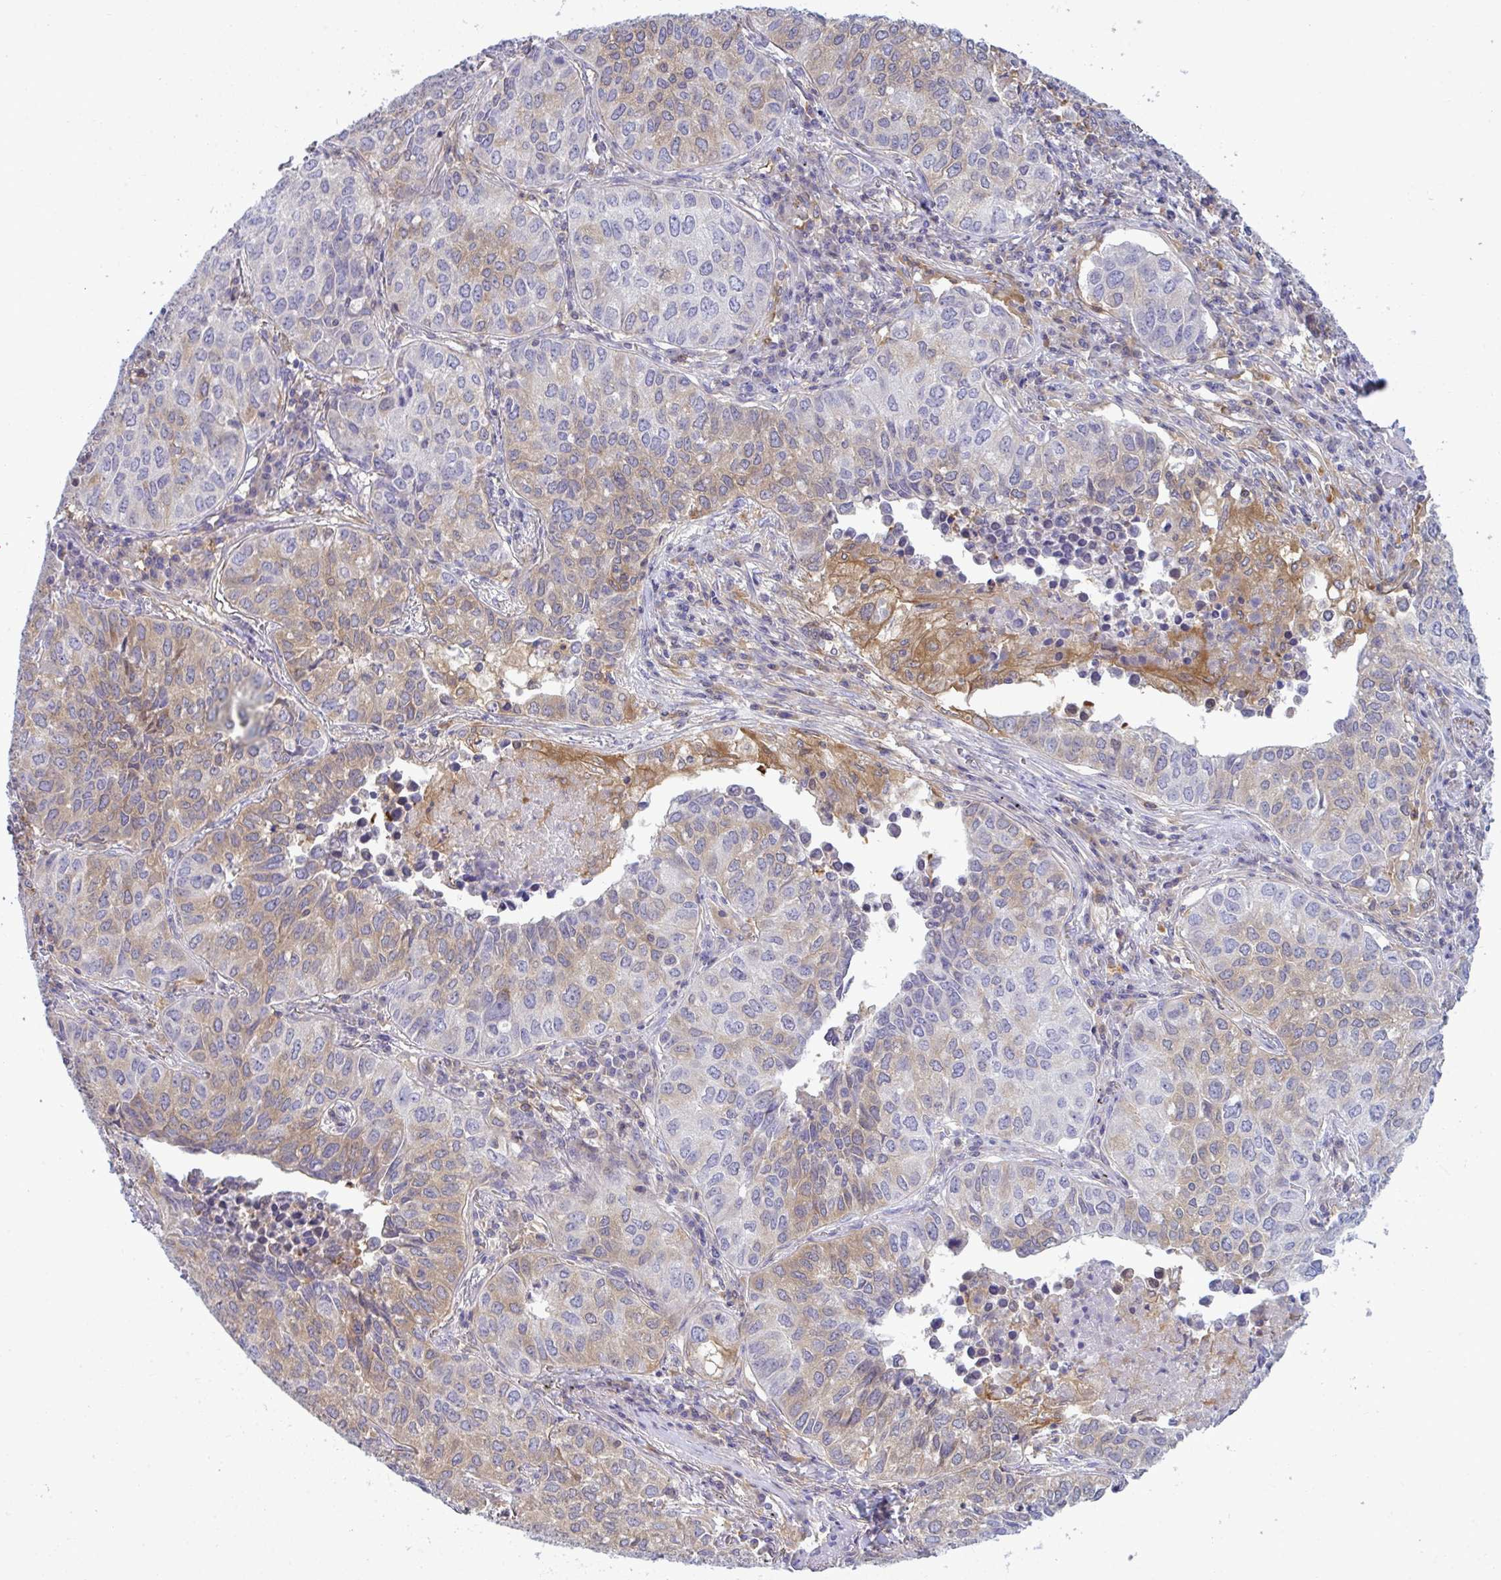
{"staining": {"intensity": "moderate", "quantity": "25%-75%", "location": "cytoplasmic/membranous"}, "tissue": "lung cancer", "cell_type": "Tumor cells", "image_type": "cancer", "snomed": [{"axis": "morphology", "description": "Adenocarcinoma, NOS"}, {"axis": "topography", "description": "Lung"}], "caption": "Tumor cells exhibit moderate cytoplasmic/membranous positivity in approximately 25%-75% of cells in adenocarcinoma (lung).", "gene": "SLC30A6", "patient": {"sex": "female", "age": 50}}